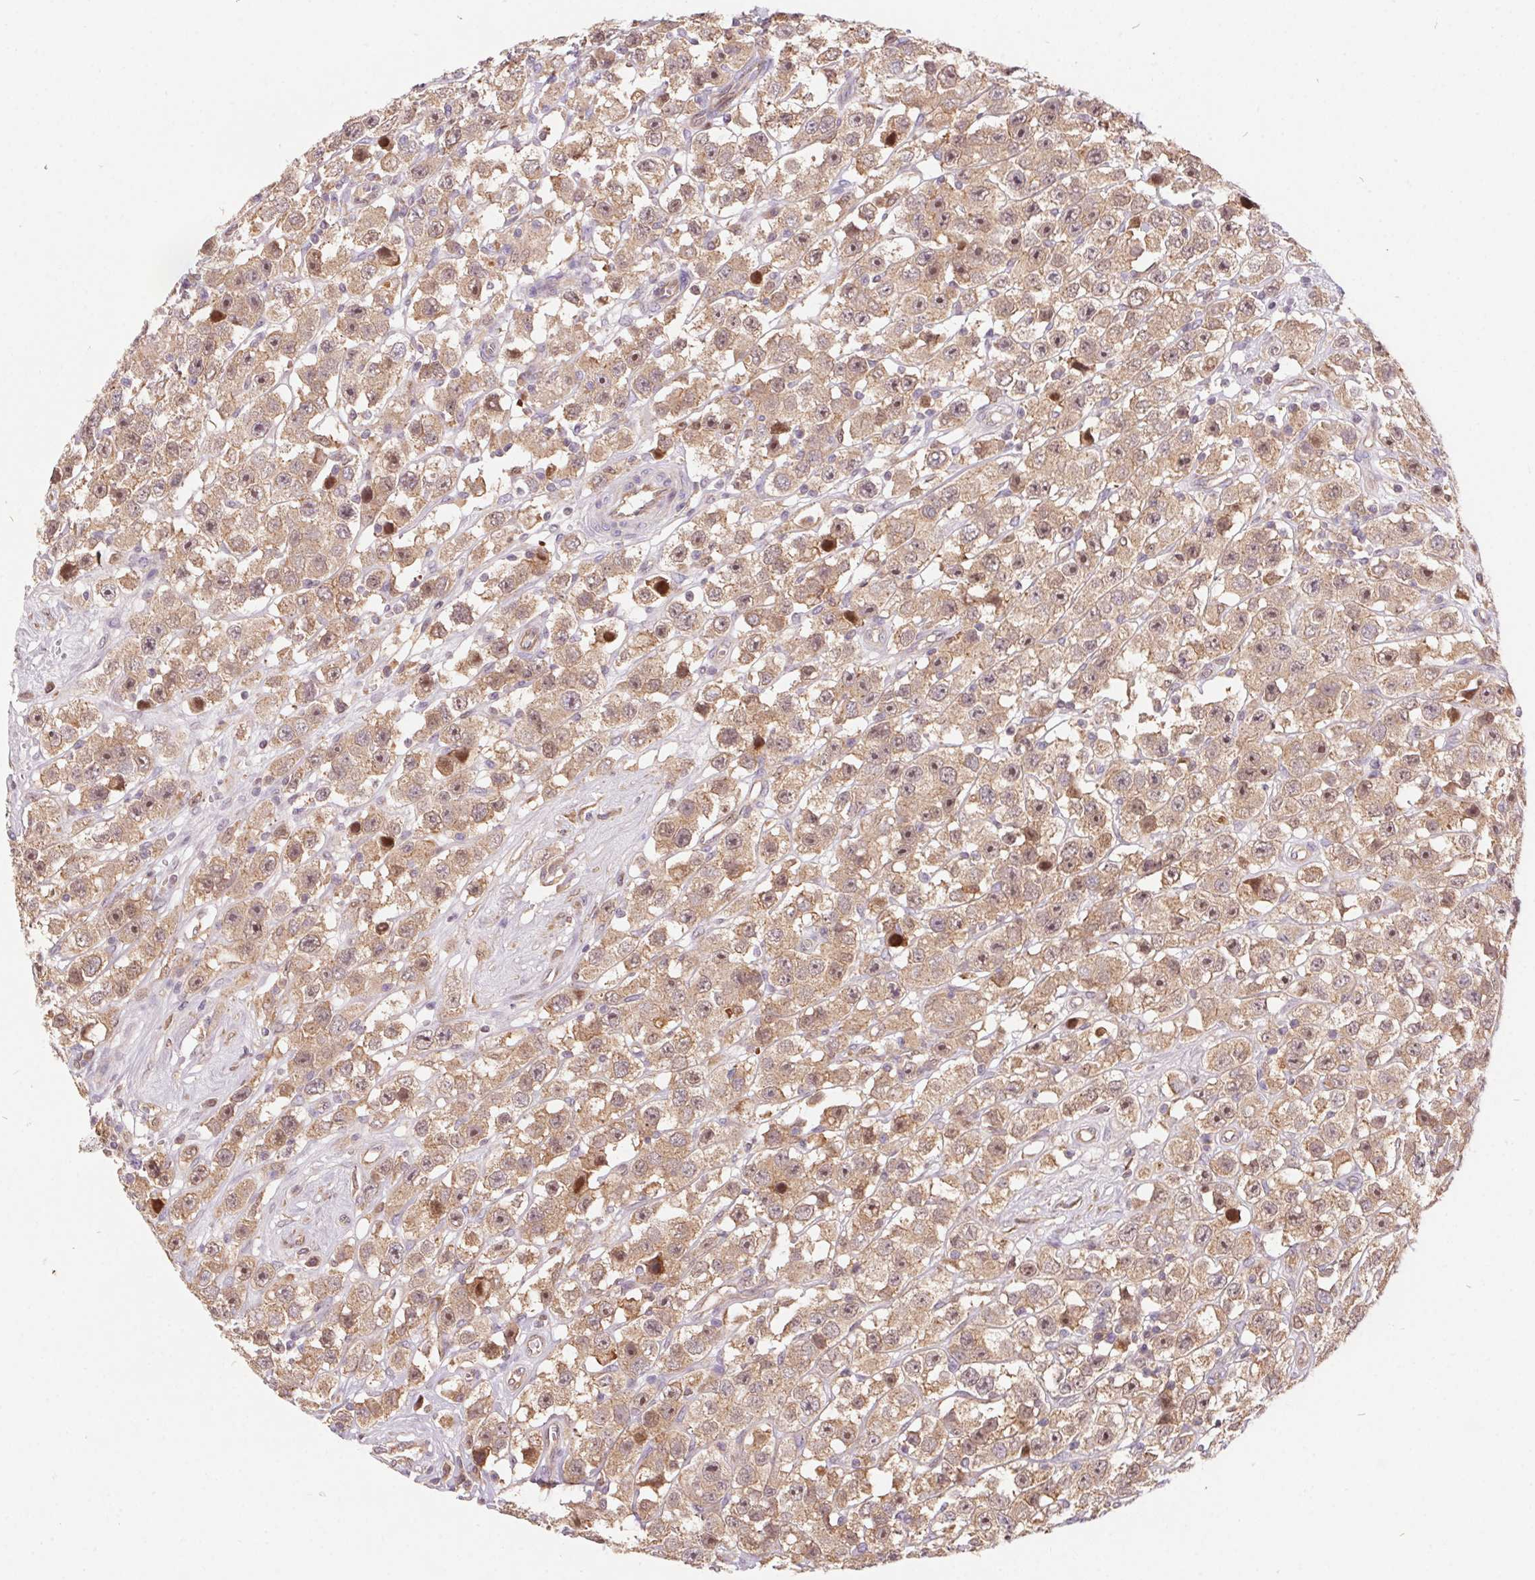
{"staining": {"intensity": "weak", "quantity": ">75%", "location": "cytoplasmic/membranous"}, "tissue": "testis cancer", "cell_type": "Tumor cells", "image_type": "cancer", "snomed": [{"axis": "morphology", "description": "Seminoma, NOS"}, {"axis": "topography", "description": "Testis"}], "caption": "Immunohistochemistry of testis cancer exhibits low levels of weak cytoplasmic/membranous expression in about >75% of tumor cells.", "gene": "NUDT16", "patient": {"sex": "male", "age": 45}}